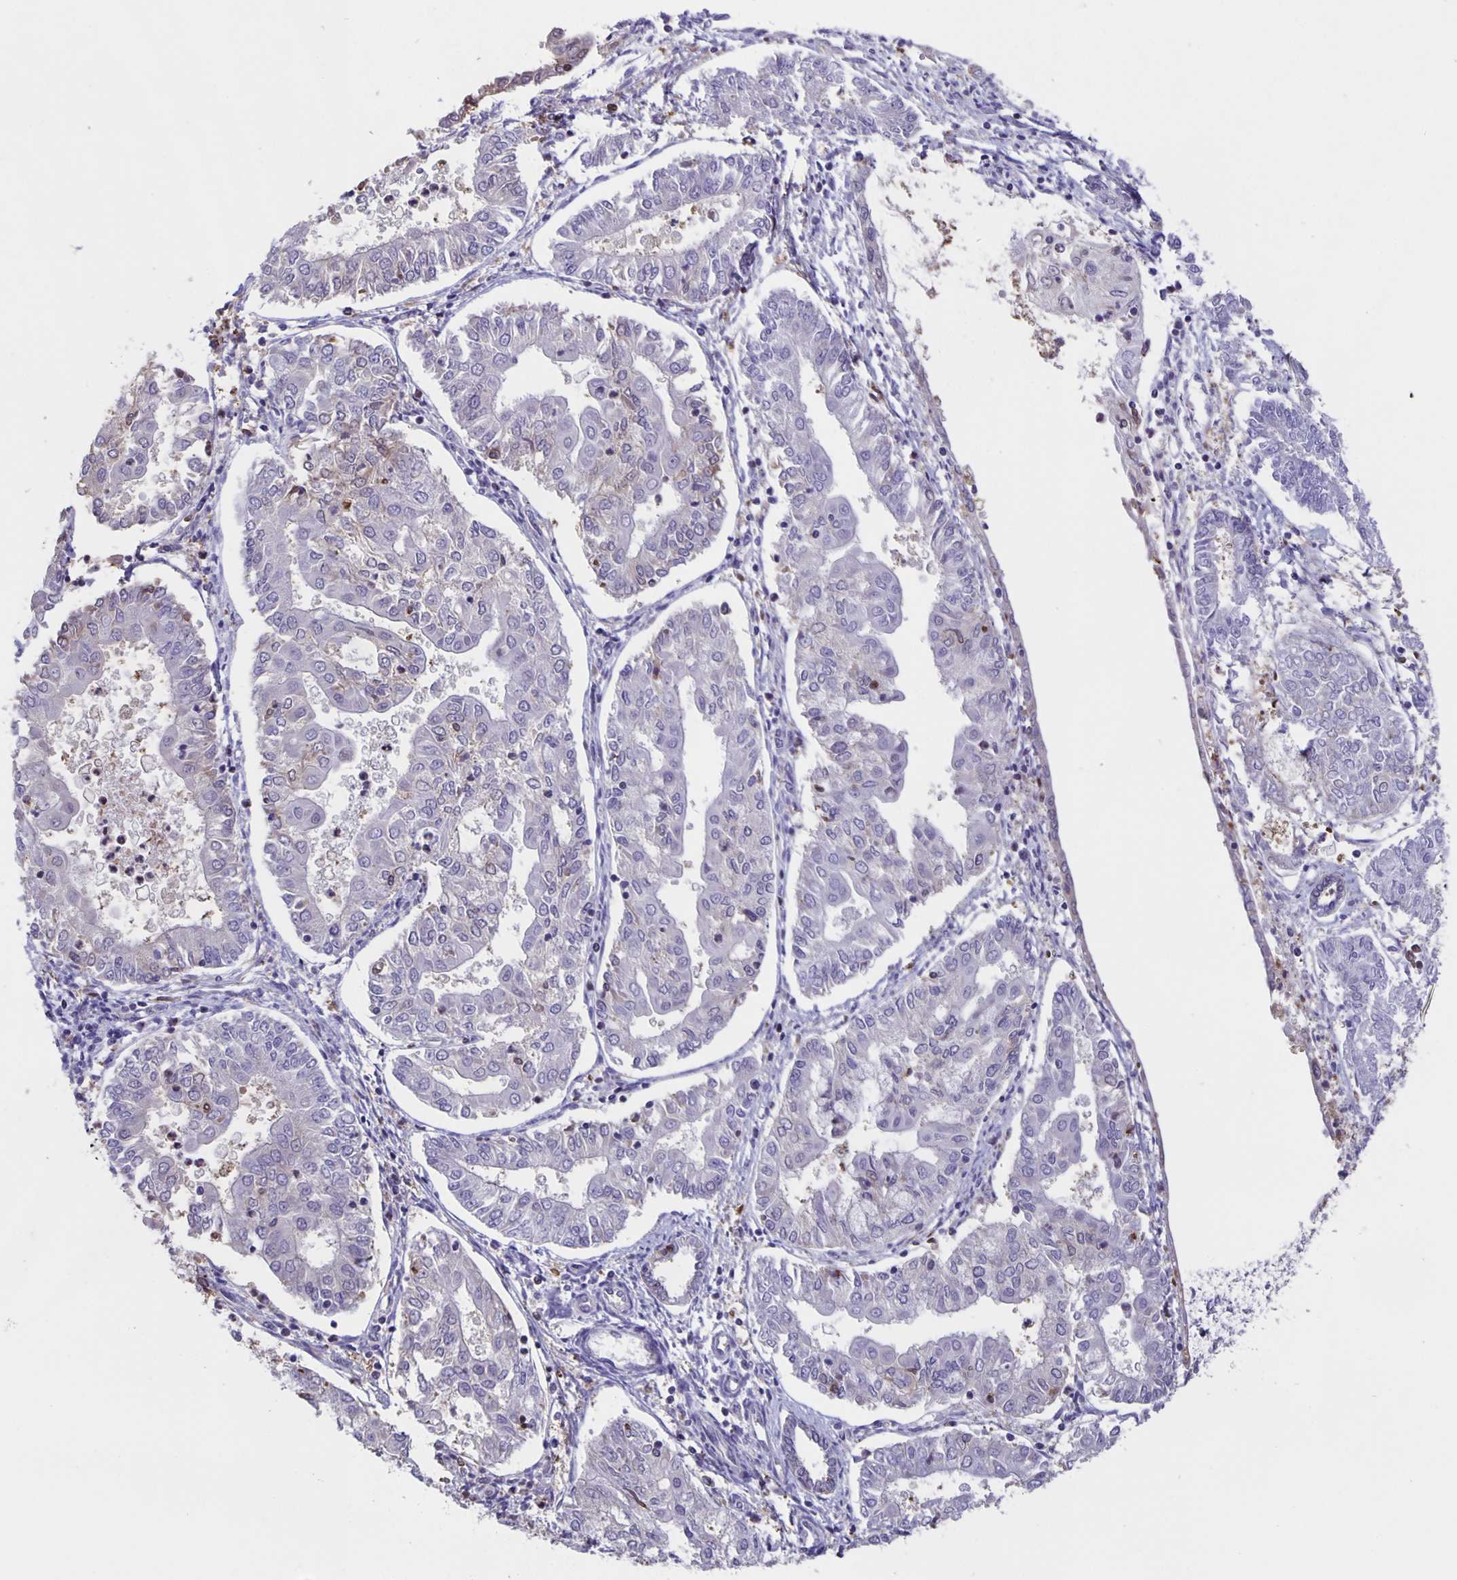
{"staining": {"intensity": "negative", "quantity": "none", "location": "none"}, "tissue": "endometrial cancer", "cell_type": "Tumor cells", "image_type": "cancer", "snomed": [{"axis": "morphology", "description": "Adenocarcinoma, NOS"}, {"axis": "topography", "description": "Endometrium"}], "caption": "This image is of adenocarcinoma (endometrial) stained with immunohistochemistry (IHC) to label a protein in brown with the nuclei are counter-stained blue. There is no positivity in tumor cells.", "gene": "MARCHF6", "patient": {"sex": "female", "age": 68}}